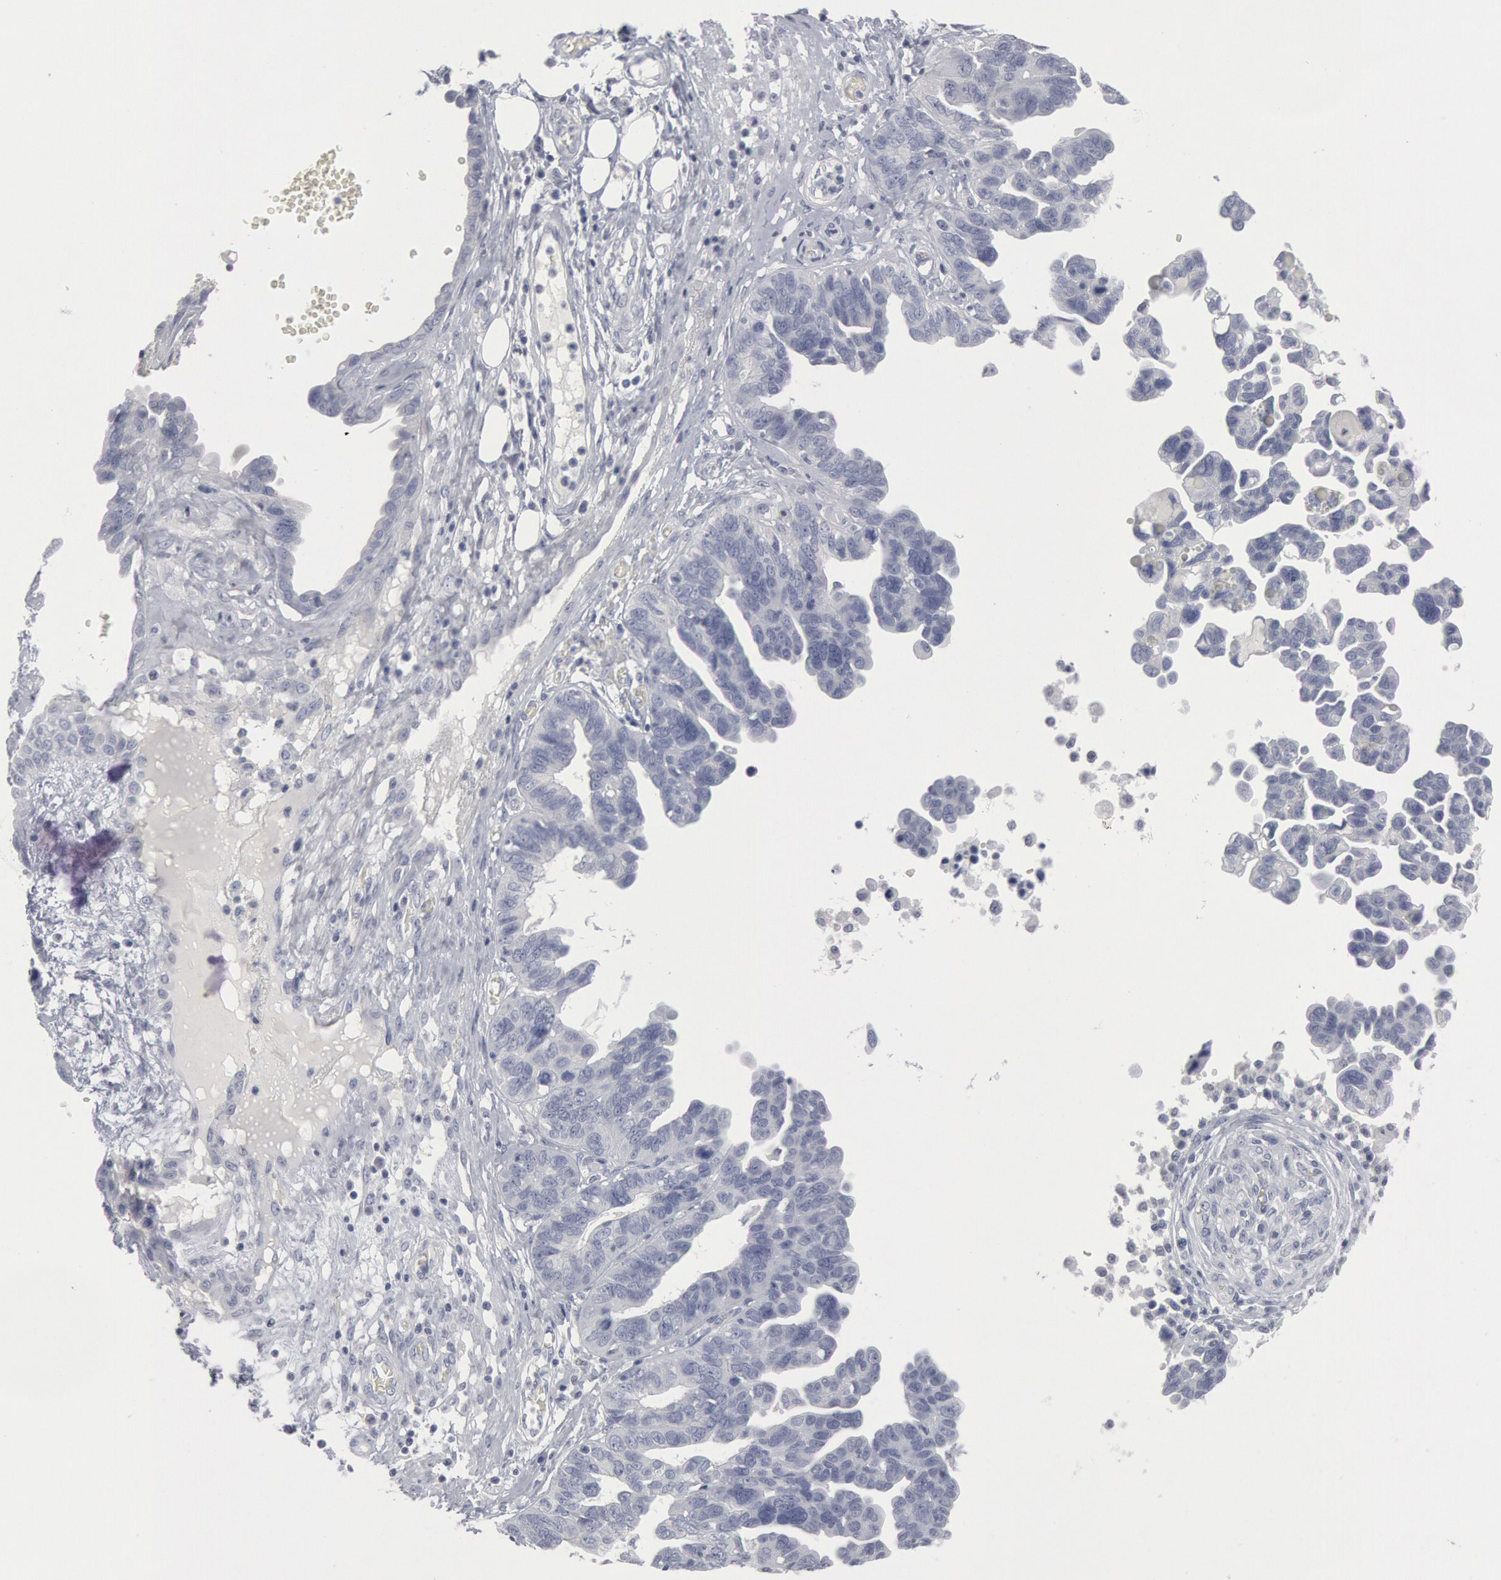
{"staining": {"intensity": "negative", "quantity": "none", "location": "none"}, "tissue": "ovarian cancer", "cell_type": "Tumor cells", "image_type": "cancer", "snomed": [{"axis": "morphology", "description": "Cystadenocarcinoma, serous, NOS"}, {"axis": "topography", "description": "Ovary"}], "caption": "Ovarian cancer (serous cystadenocarcinoma) stained for a protein using immunohistochemistry (IHC) exhibits no positivity tumor cells.", "gene": "DMC1", "patient": {"sex": "female", "age": 64}}